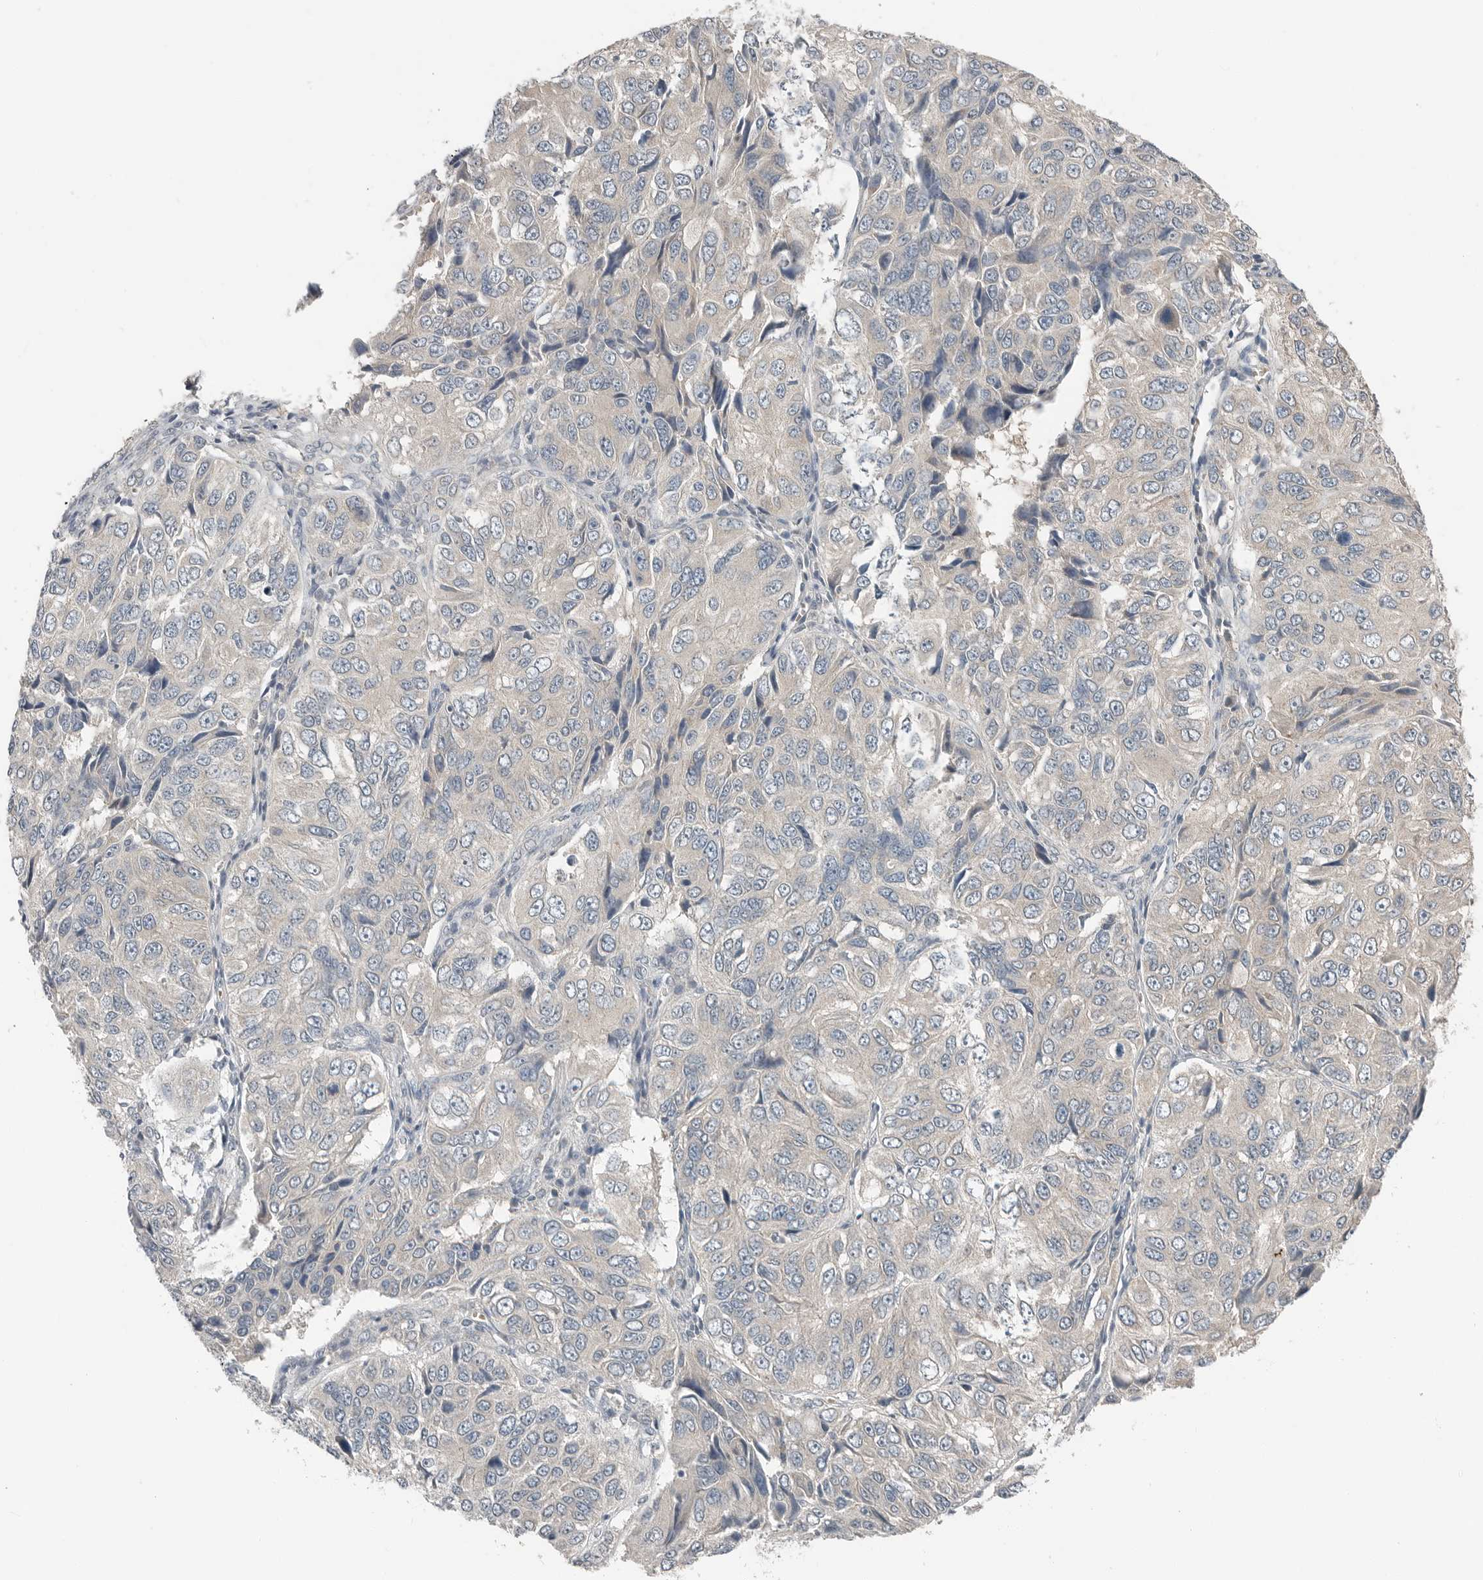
{"staining": {"intensity": "negative", "quantity": "none", "location": "none"}, "tissue": "ovarian cancer", "cell_type": "Tumor cells", "image_type": "cancer", "snomed": [{"axis": "morphology", "description": "Carcinoma, endometroid"}, {"axis": "topography", "description": "Ovary"}], "caption": "DAB (3,3'-diaminobenzidine) immunohistochemical staining of ovarian endometroid carcinoma reveals no significant staining in tumor cells. (Immunohistochemistry, brightfield microscopy, high magnification).", "gene": "FCRLB", "patient": {"sex": "female", "age": 51}}